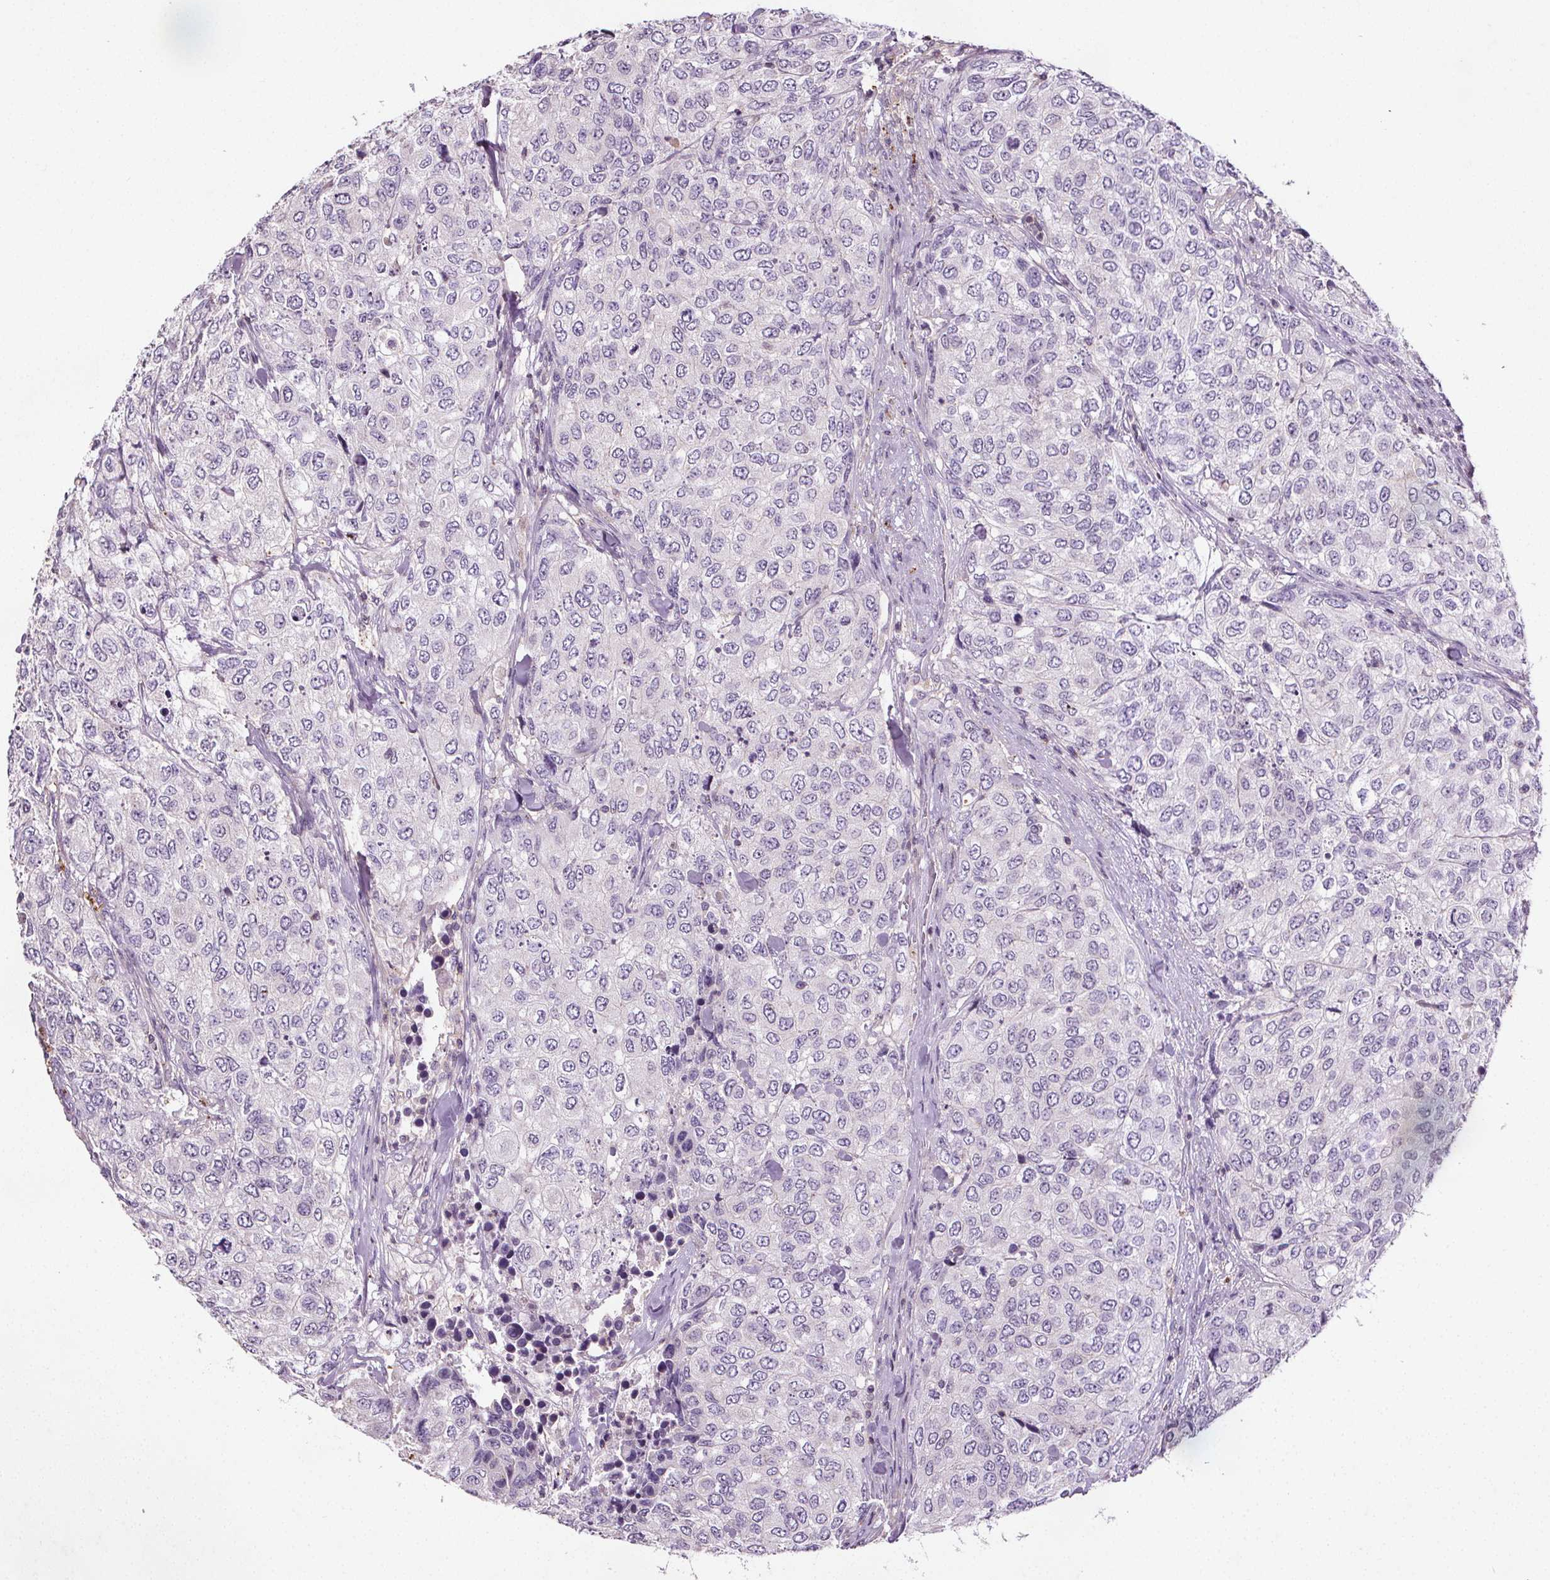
{"staining": {"intensity": "negative", "quantity": "none", "location": "none"}, "tissue": "urothelial cancer", "cell_type": "Tumor cells", "image_type": "cancer", "snomed": [{"axis": "morphology", "description": "Urothelial carcinoma, High grade"}, {"axis": "topography", "description": "Urinary bladder"}], "caption": "Photomicrograph shows no significant protein positivity in tumor cells of urothelial cancer. (Stains: DAB immunohistochemistry (IHC) with hematoxylin counter stain, Microscopy: brightfield microscopy at high magnification).", "gene": "C19orf84", "patient": {"sex": "female", "age": 78}}